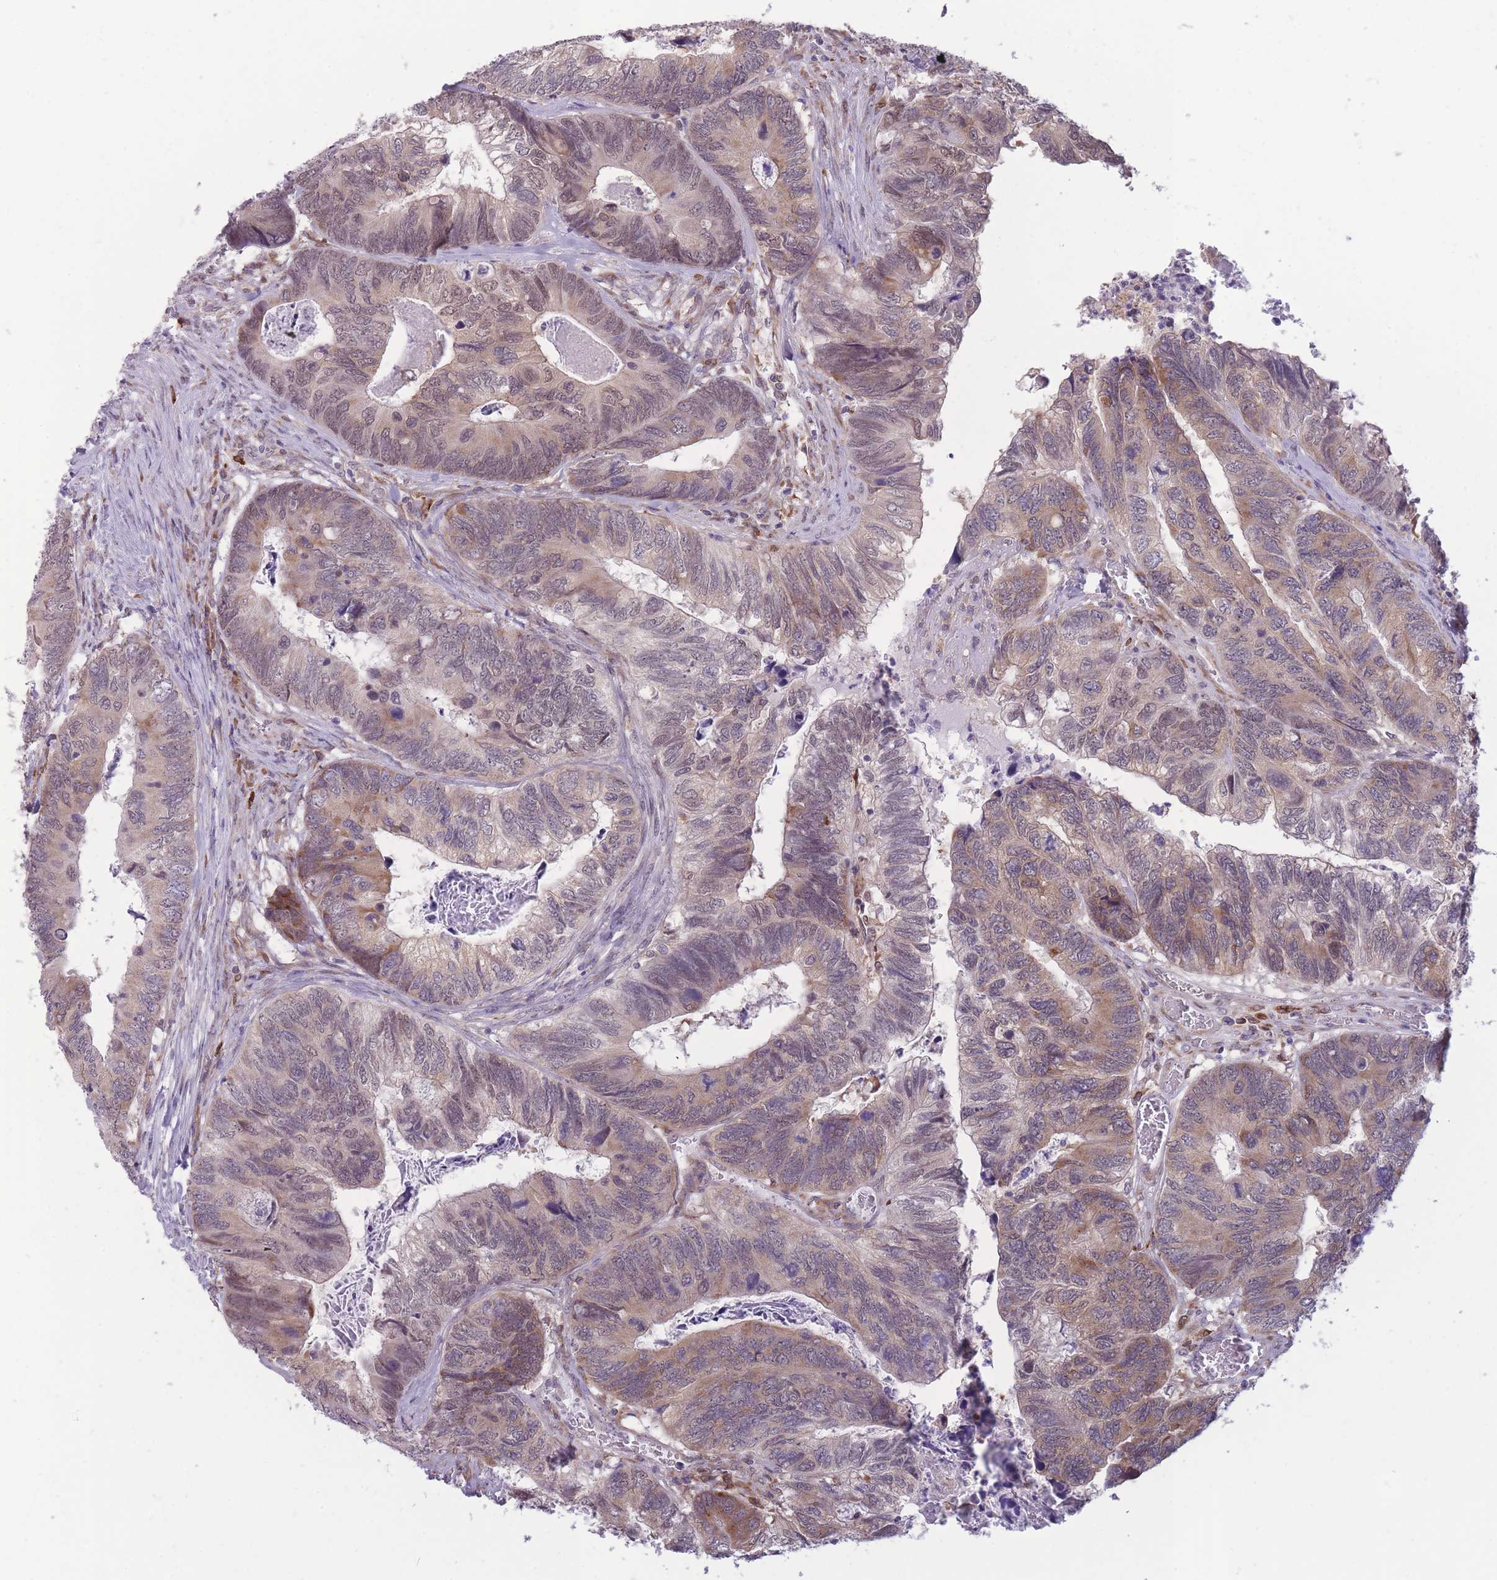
{"staining": {"intensity": "moderate", "quantity": ">75%", "location": "cytoplasmic/membranous,nuclear"}, "tissue": "colorectal cancer", "cell_type": "Tumor cells", "image_type": "cancer", "snomed": [{"axis": "morphology", "description": "Adenocarcinoma, NOS"}, {"axis": "topography", "description": "Colon"}], "caption": "Immunohistochemical staining of human colorectal adenocarcinoma shows medium levels of moderate cytoplasmic/membranous and nuclear positivity in approximately >75% of tumor cells. (brown staining indicates protein expression, while blue staining denotes nuclei).", "gene": "TMEM121", "patient": {"sex": "female", "age": 67}}